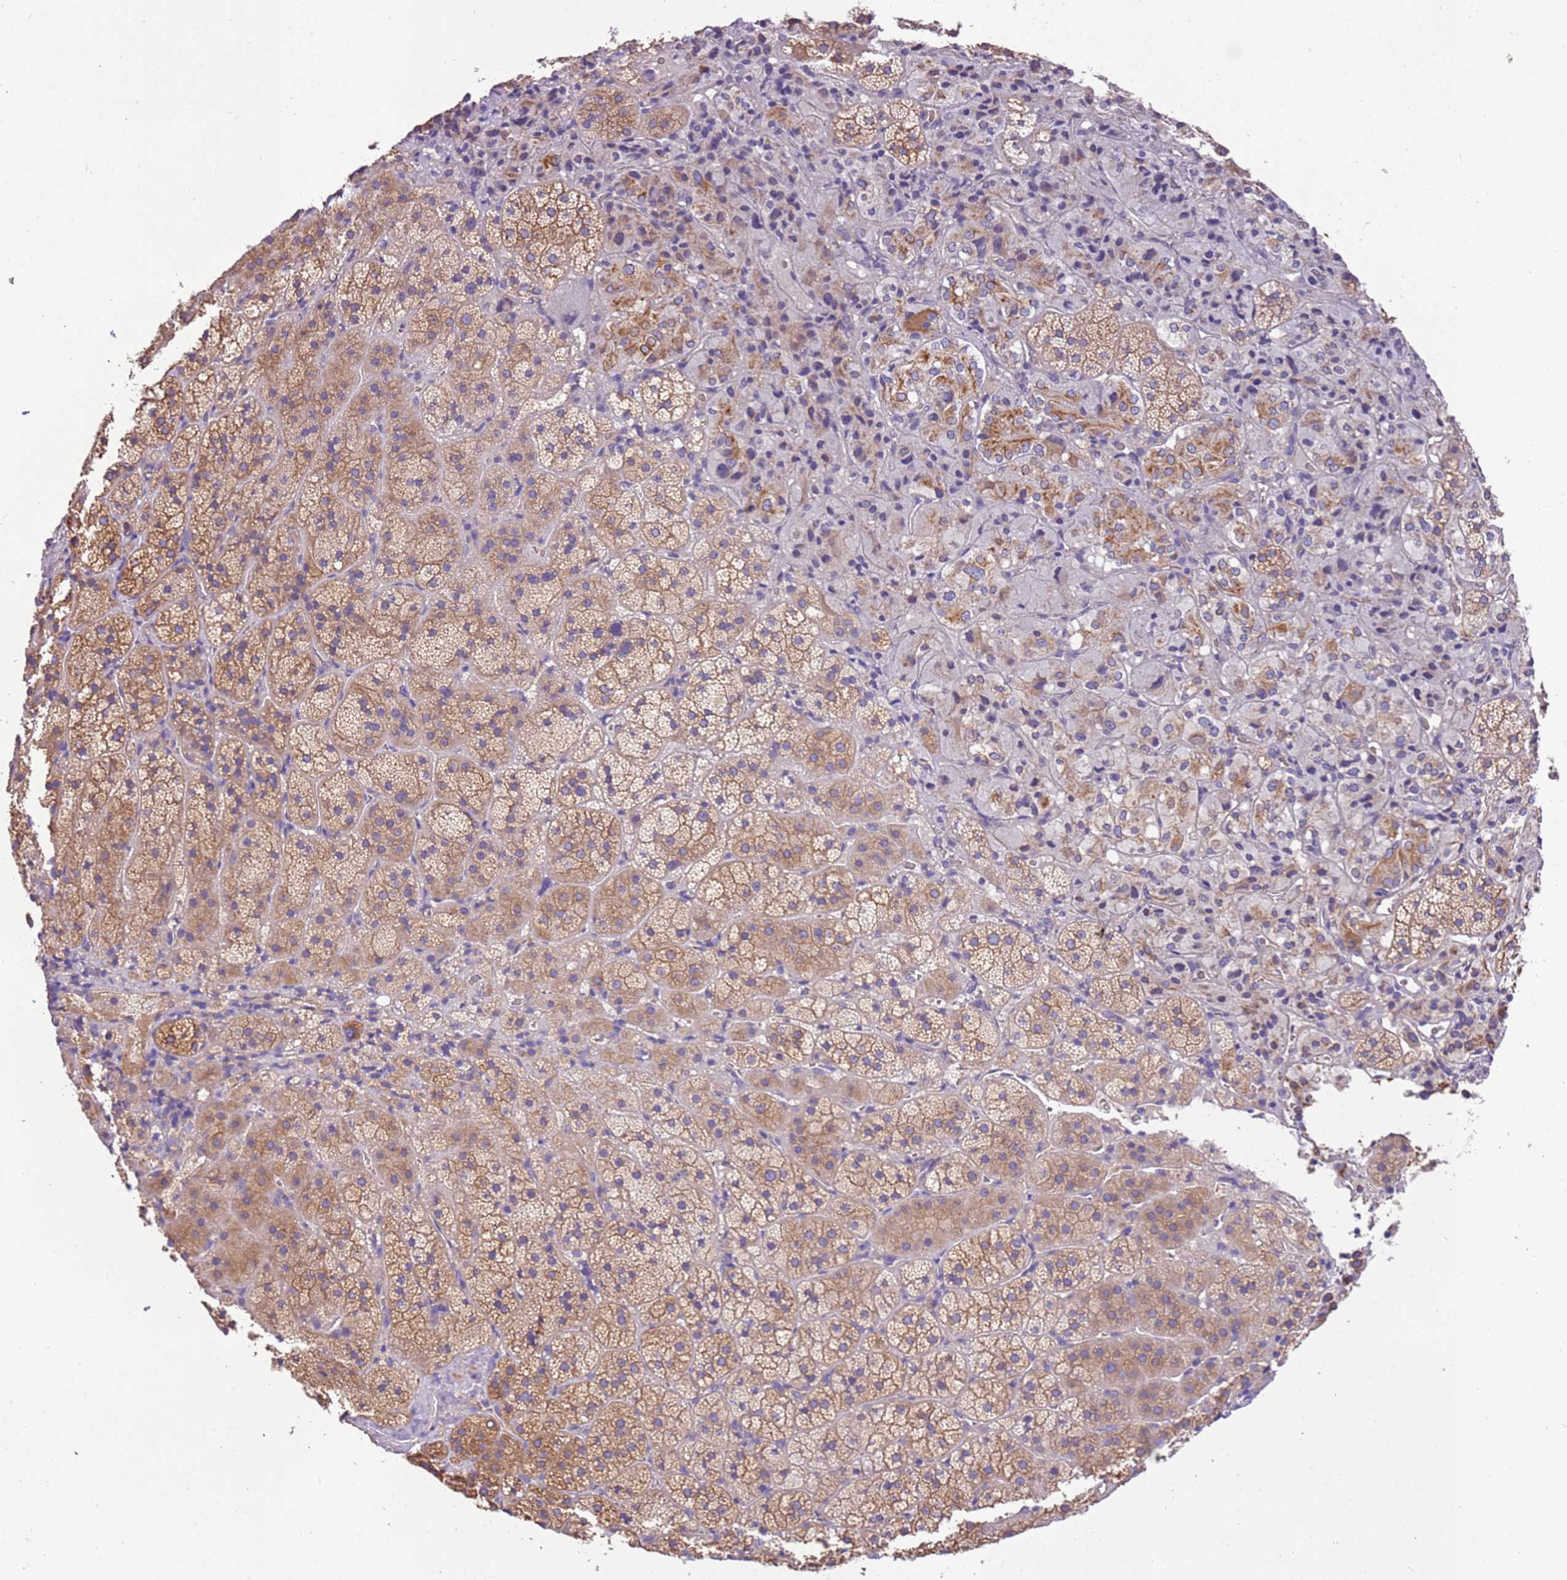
{"staining": {"intensity": "moderate", "quantity": ">75%", "location": "cytoplasmic/membranous"}, "tissue": "adrenal gland", "cell_type": "Glandular cells", "image_type": "normal", "snomed": [{"axis": "morphology", "description": "Normal tissue, NOS"}, {"axis": "topography", "description": "Adrenal gland"}], "caption": "Protein staining exhibits moderate cytoplasmic/membranous staining in approximately >75% of glandular cells in normal adrenal gland.", "gene": "NAALADL1", "patient": {"sex": "female", "age": 44}}